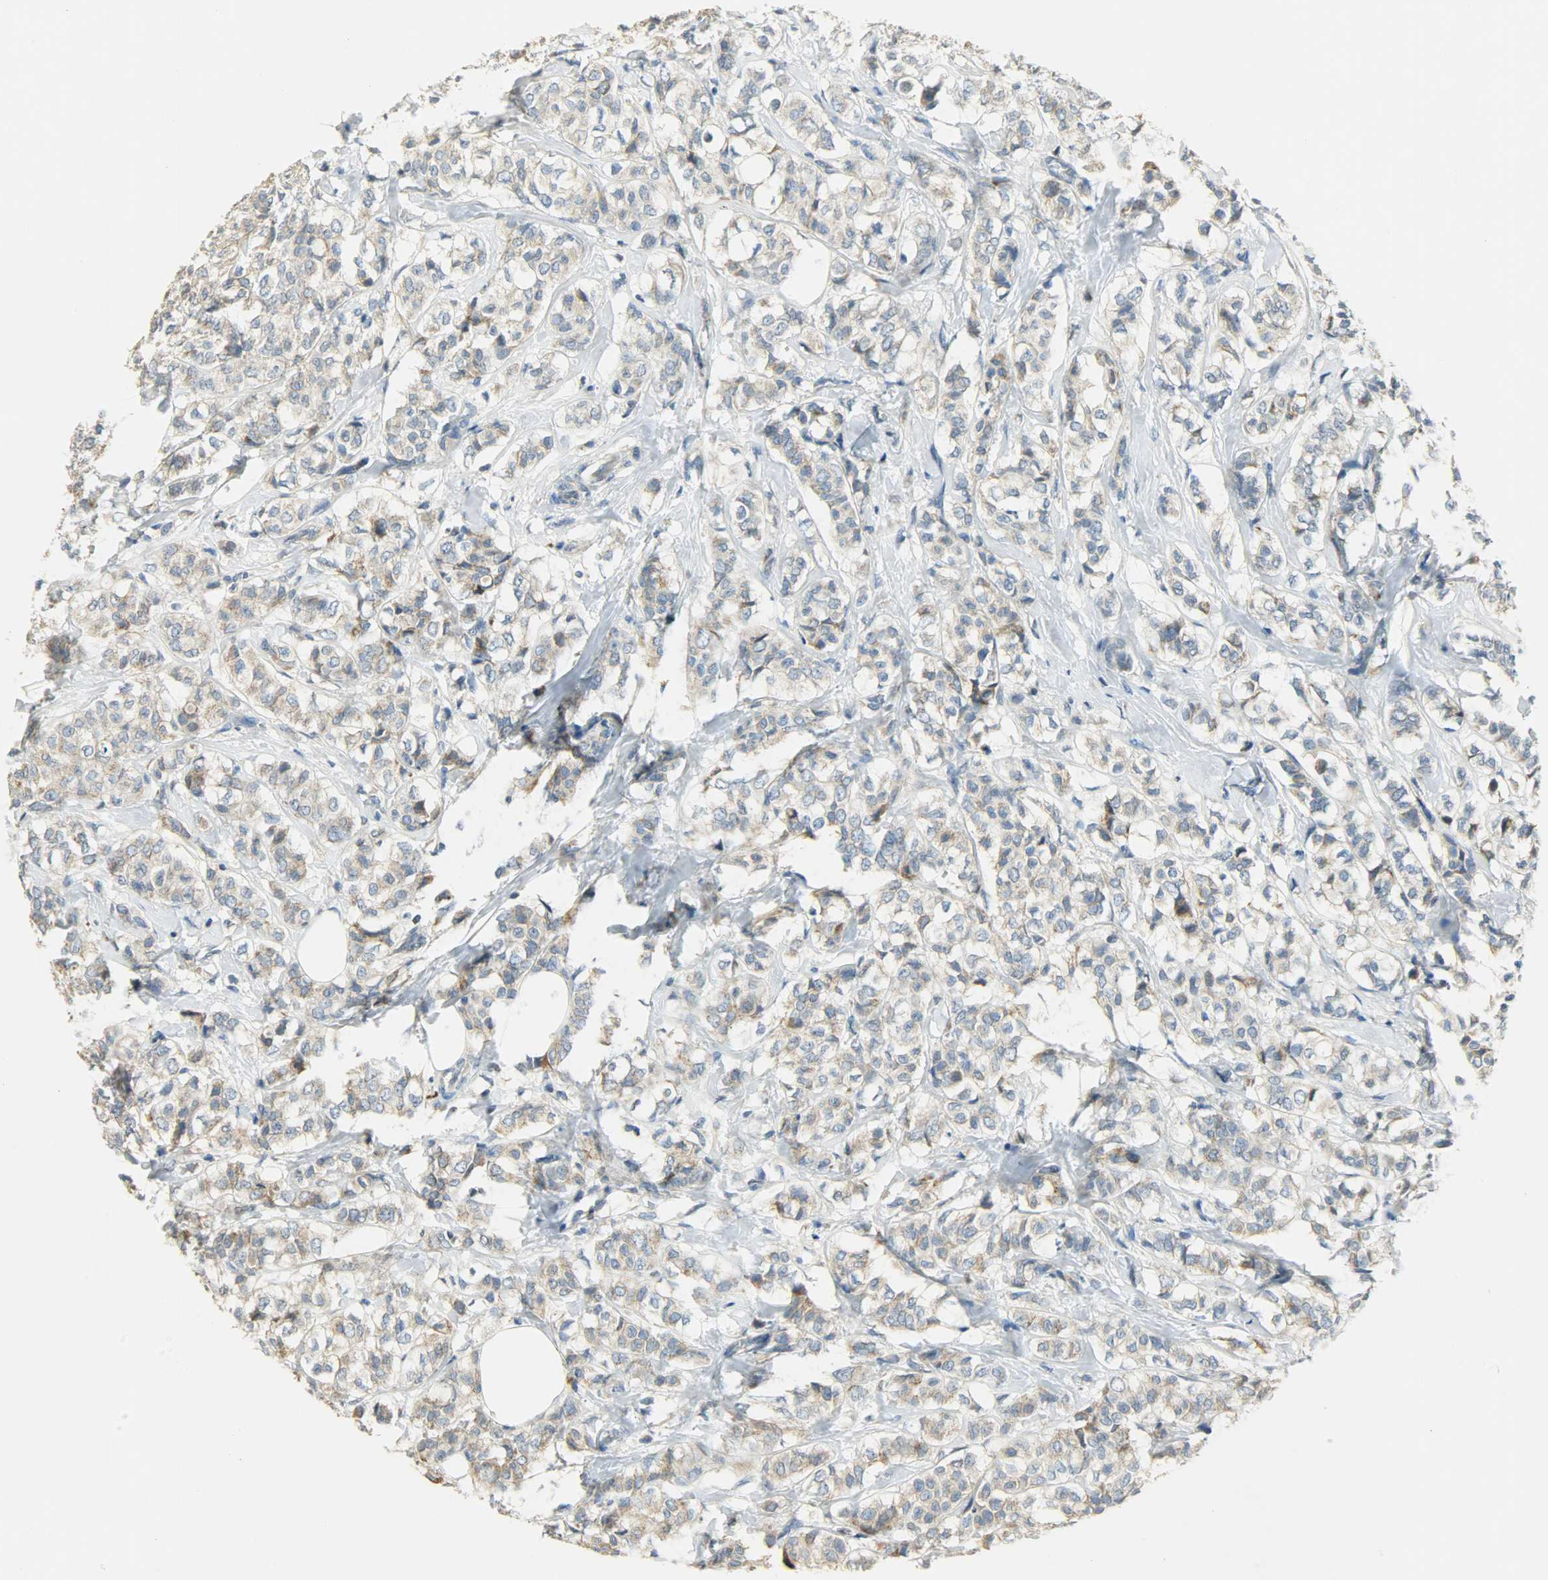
{"staining": {"intensity": "weak", "quantity": ">75%", "location": "cytoplasmic/membranous"}, "tissue": "breast cancer", "cell_type": "Tumor cells", "image_type": "cancer", "snomed": [{"axis": "morphology", "description": "Lobular carcinoma"}, {"axis": "topography", "description": "Breast"}], "caption": "An IHC photomicrograph of neoplastic tissue is shown. Protein staining in brown shows weak cytoplasmic/membranous positivity in breast lobular carcinoma within tumor cells.", "gene": "NNT", "patient": {"sex": "female", "age": 60}}